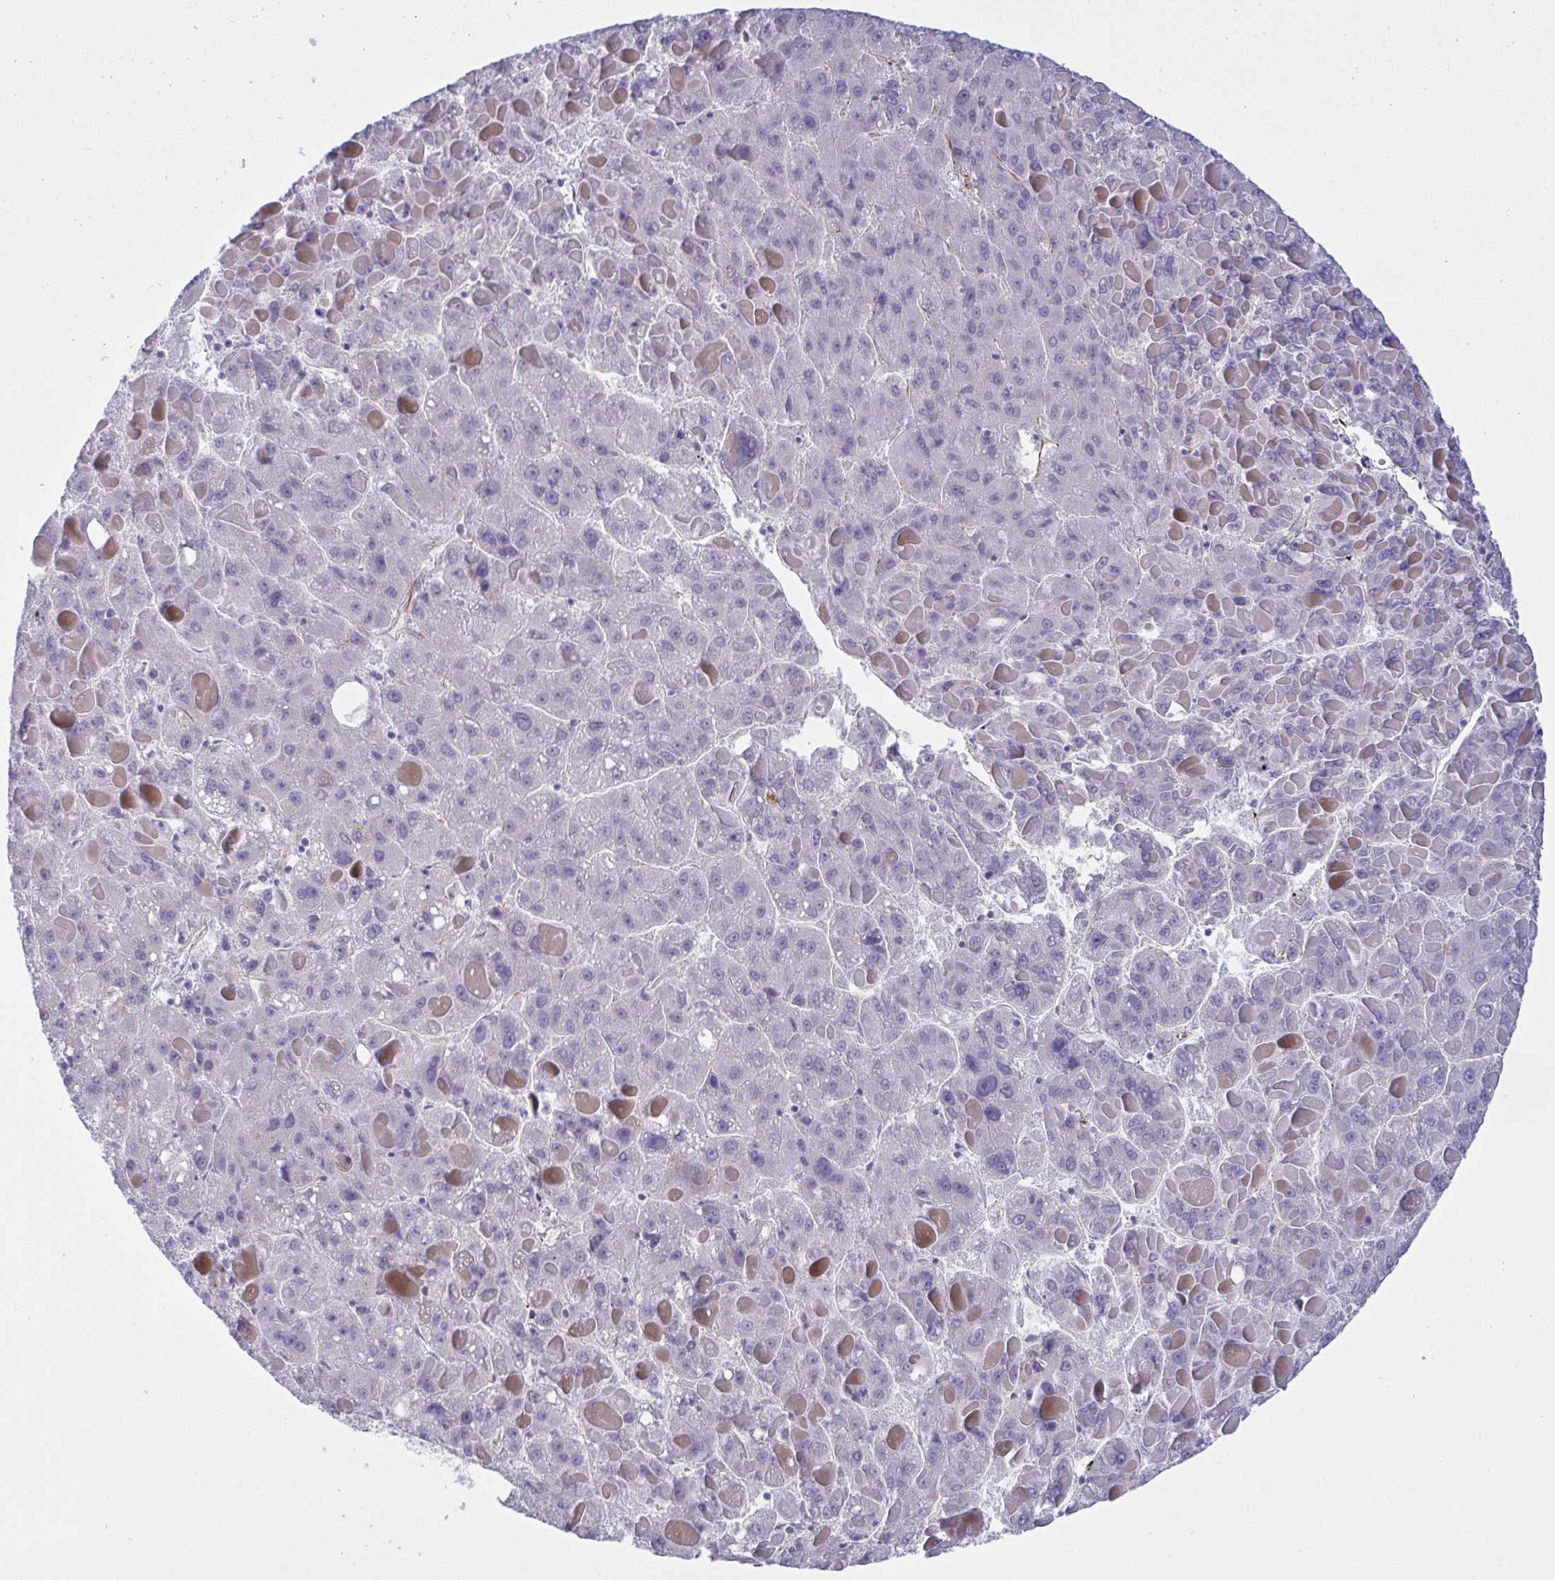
{"staining": {"intensity": "negative", "quantity": "none", "location": "none"}, "tissue": "liver cancer", "cell_type": "Tumor cells", "image_type": "cancer", "snomed": [{"axis": "morphology", "description": "Carcinoma, Hepatocellular, NOS"}, {"axis": "topography", "description": "Liver"}], "caption": "An immunohistochemistry (IHC) photomicrograph of liver hepatocellular carcinoma is shown. There is no staining in tumor cells of liver hepatocellular carcinoma. (Stains: DAB (3,3'-diaminobenzidine) immunohistochemistry (IHC) with hematoxylin counter stain, Microscopy: brightfield microscopy at high magnification).", "gene": "DCBLD1", "patient": {"sex": "female", "age": 82}}